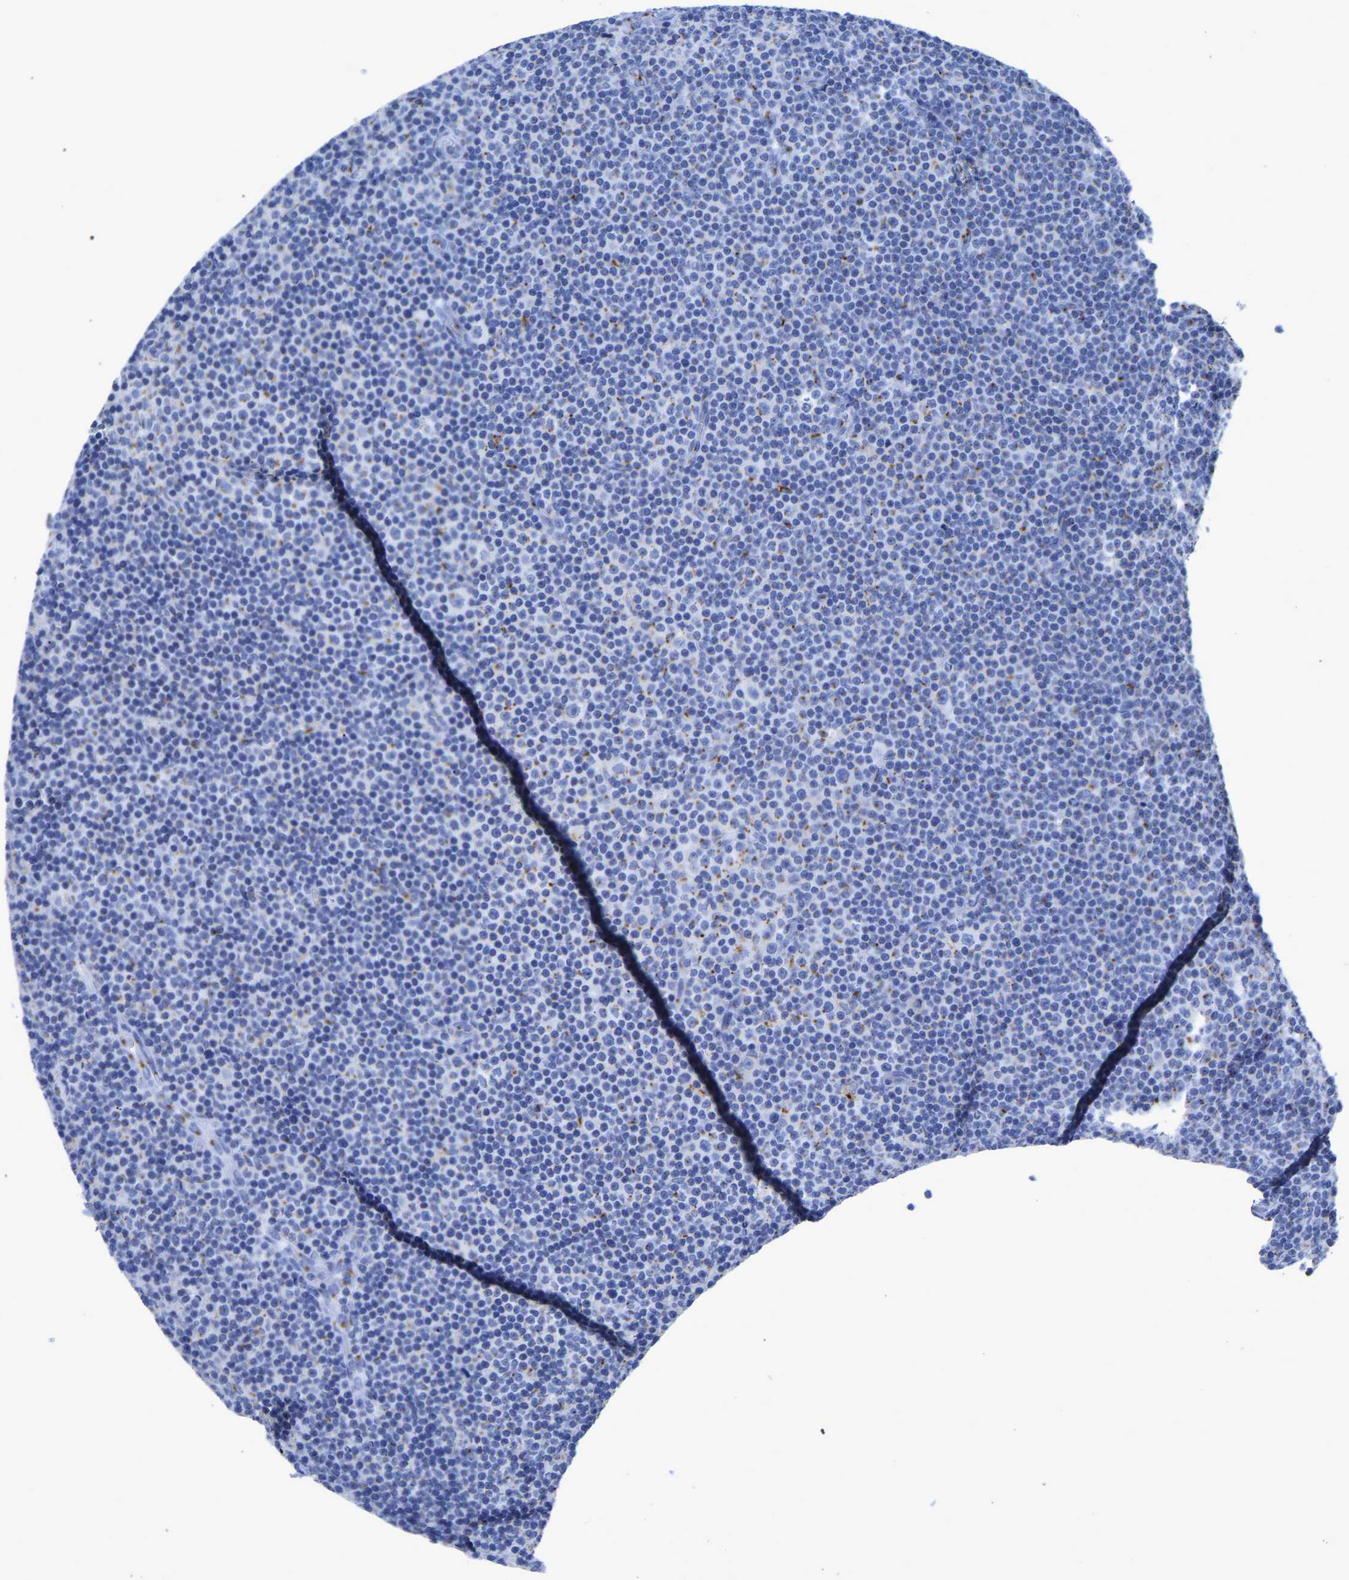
{"staining": {"intensity": "moderate", "quantity": "<25%", "location": "cytoplasmic/membranous"}, "tissue": "lymphoma", "cell_type": "Tumor cells", "image_type": "cancer", "snomed": [{"axis": "morphology", "description": "Malignant lymphoma, non-Hodgkin's type, Low grade"}, {"axis": "topography", "description": "Lymph node"}], "caption": "High-magnification brightfield microscopy of lymphoma stained with DAB (3,3'-diaminobenzidine) (brown) and counterstained with hematoxylin (blue). tumor cells exhibit moderate cytoplasmic/membranous staining is present in about<25% of cells.", "gene": "TMEM87A", "patient": {"sex": "female", "age": 67}}